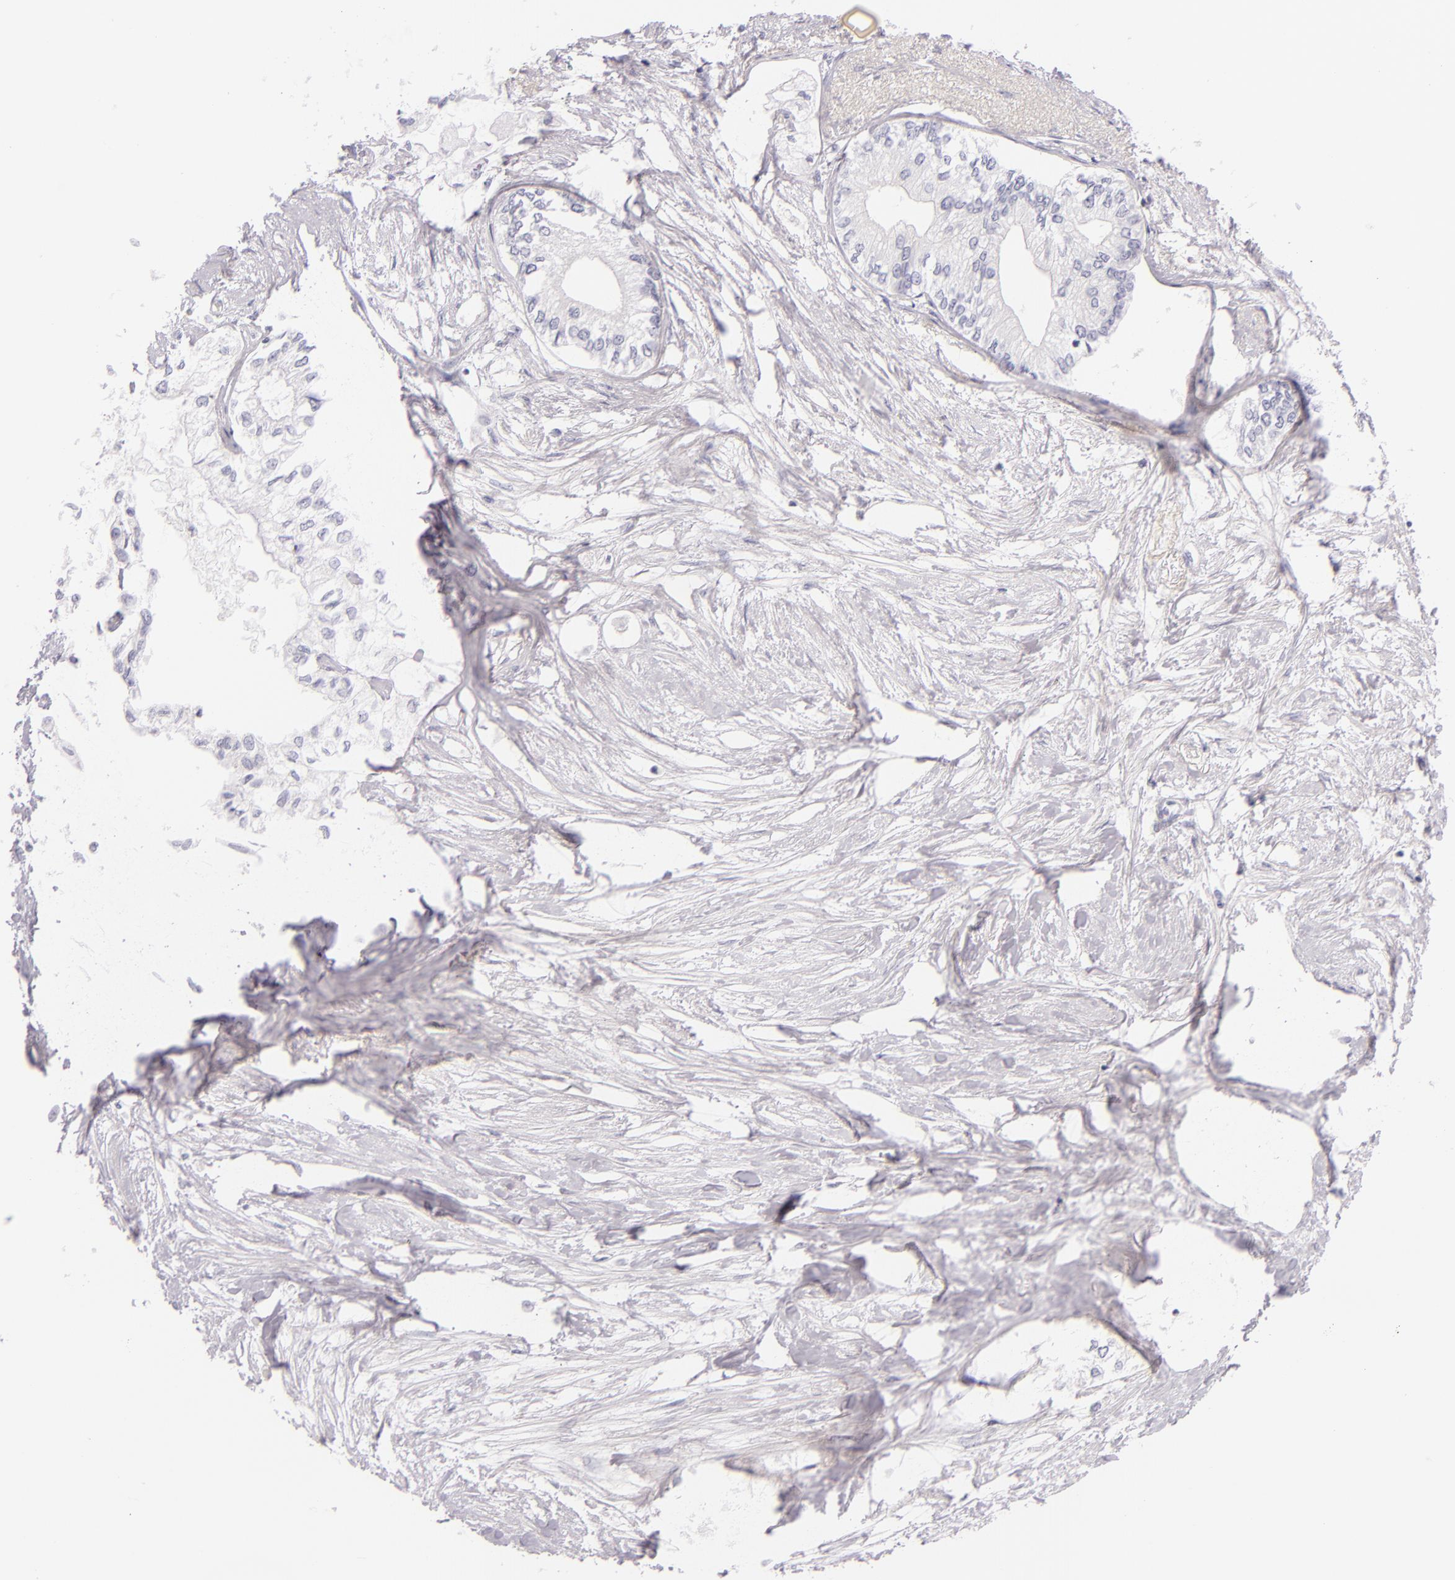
{"staining": {"intensity": "negative", "quantity": "none", "location": "none"}, "tissue": "pancreatic cancer", "cell_type": "Tumor cells", "image_type": "cancer", "snomed": [{"axis": "morphology", "description": "Adenocarcinoma, NOS"}, {"axis": "topography", "description": "Pancreas"}], "caption": "IHC of human pancreatic adenocarcinoma shows no expression in tumor cells. (DAB immunohistochemistry with hematoxylin counter stain).", "gene": "INA", "patient": {"sex": "male", "age": 79}}